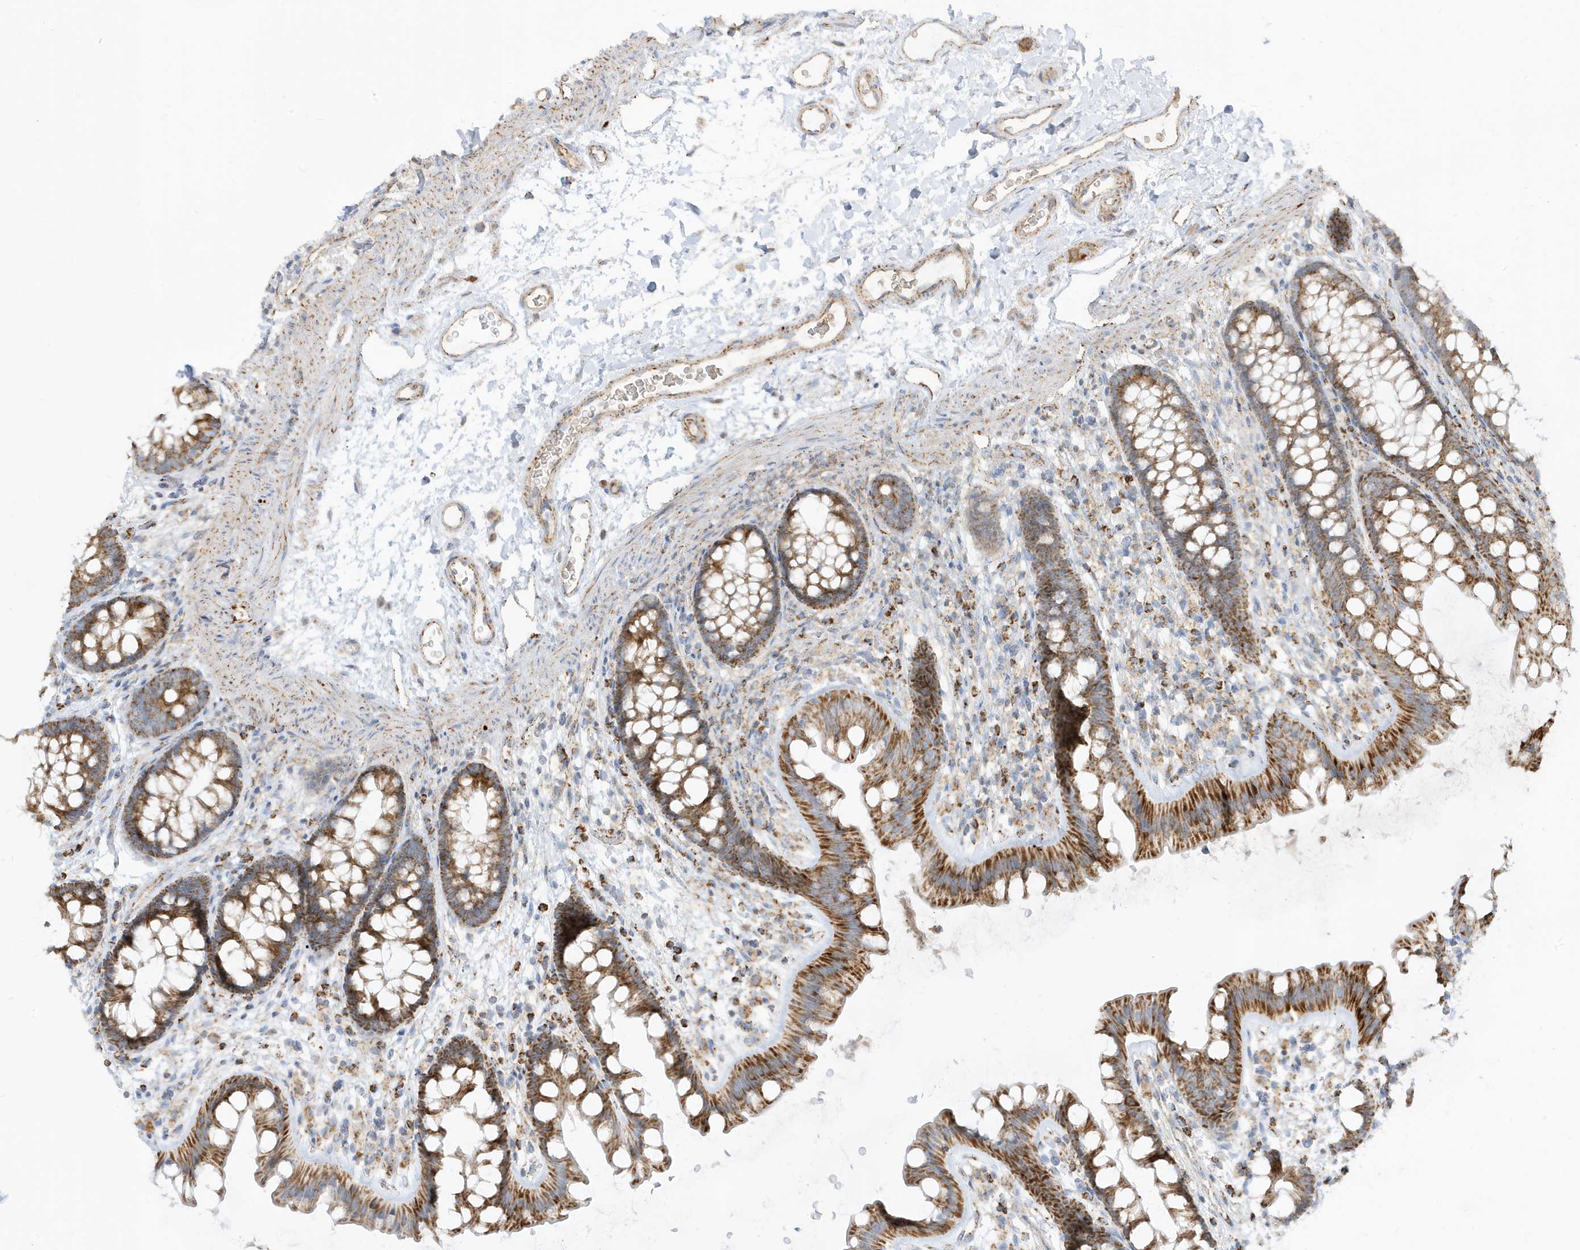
{"staining": {"intensity": "moderate", "quantity": ">75%", "location": "cytoplasmic/membranous"}, "tissue": "colon", "cell_type": "Endothelial cells", "image_type": "normal", "snomed": [{"axis": "morphology", "description": "Normal tissue, NOS"}, {"axis": "topography", "description": "Colon"}], "caption": "The micrograph shows a brown stain indicating the presence of a protein in the cytoplasmic/membranous of endothelial cells in colon. Using DAB (brown) and hematoxylin (blue) stains, captured at high magnification using brightfield microscopy.", "gene": "IFT57", "patient": {"sex": "female", "age": 62}}